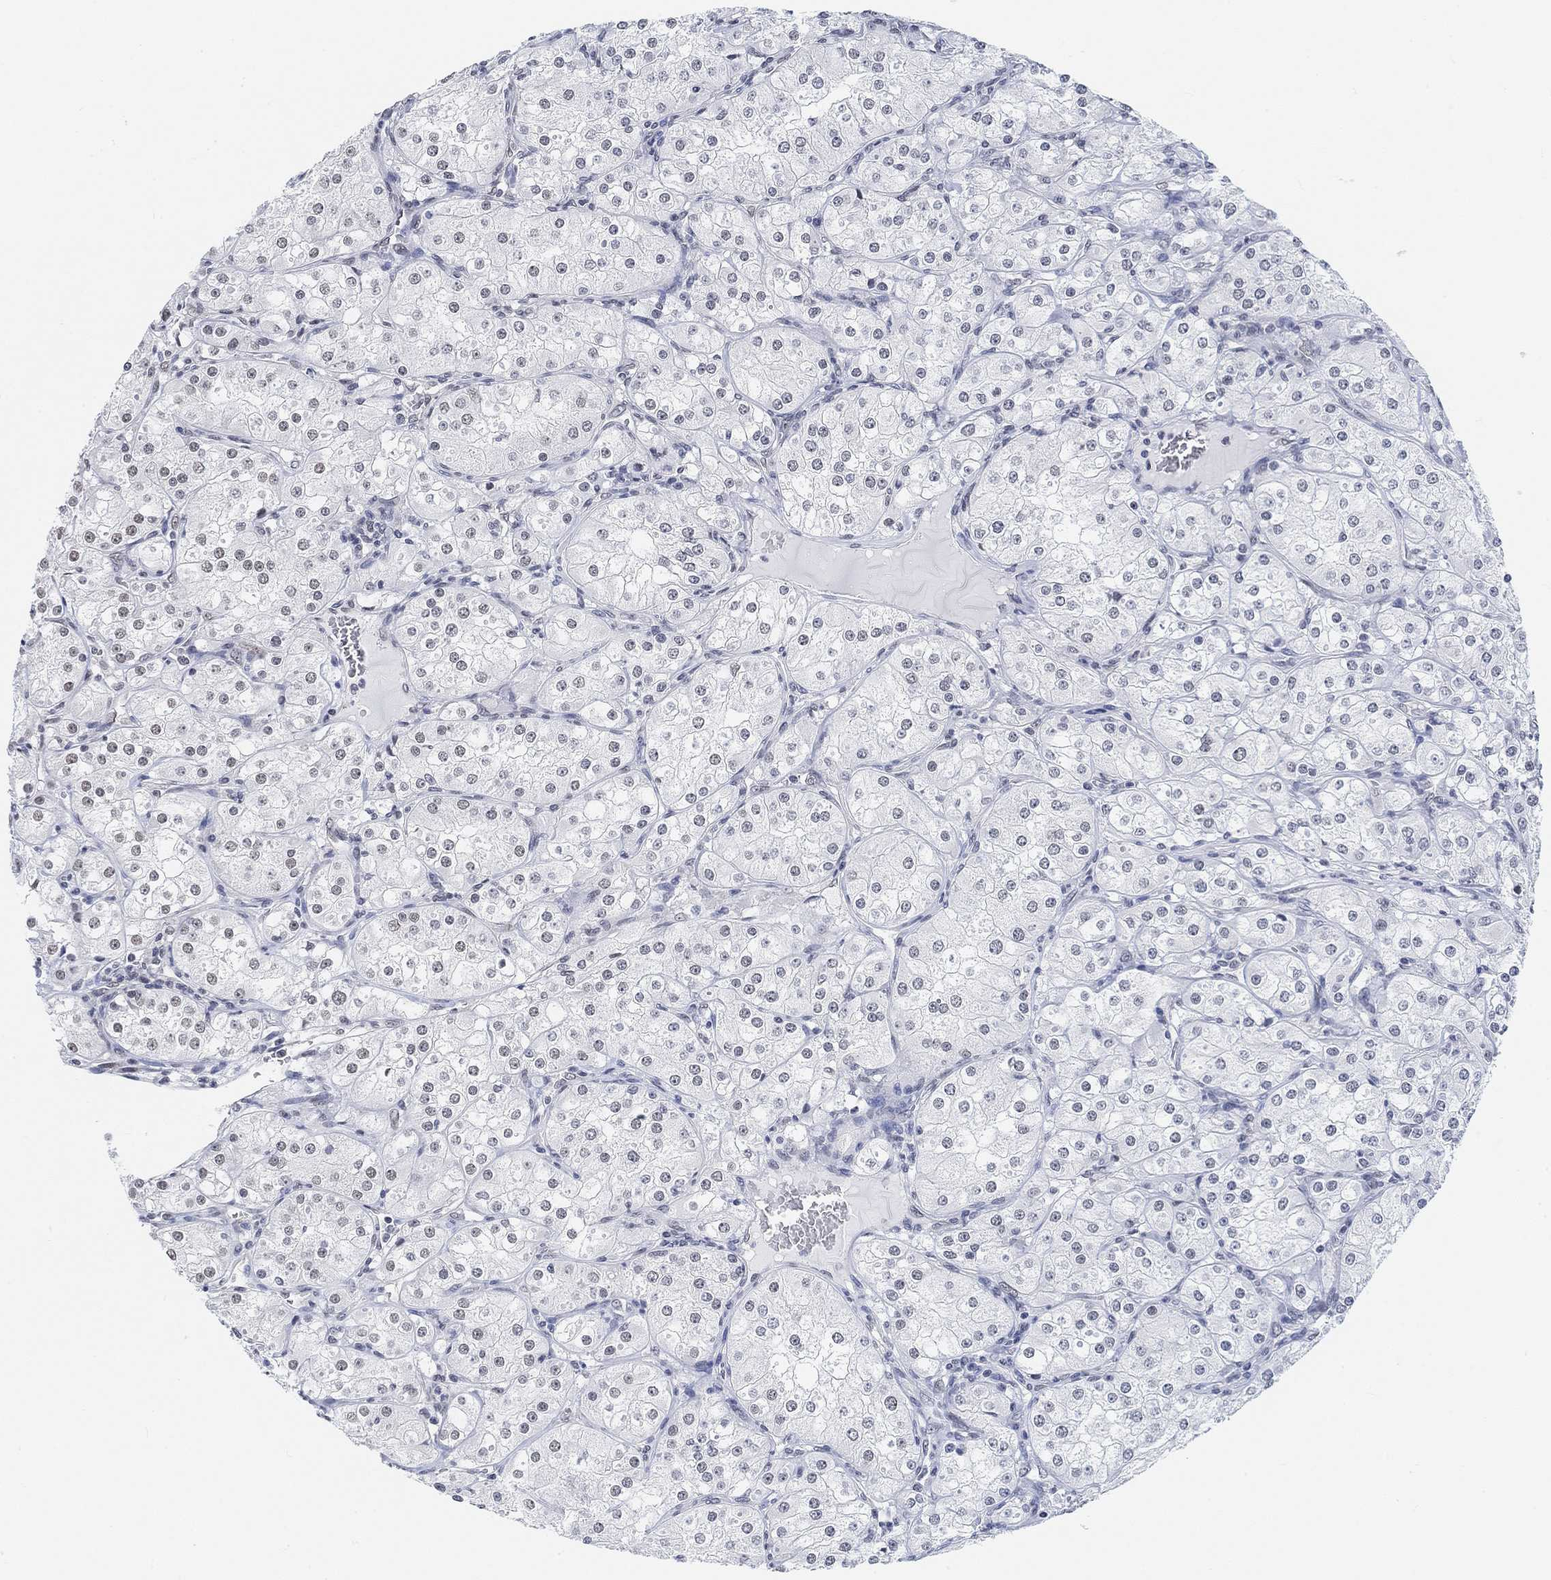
{"staining": {"intensity": "weak", "quantity": "<25%", "location": "nuclear"}, "tissue": "renal cancer", "cell_type": "Tumor cells", "image_type": "cancer", "snomed": [{"axis": "morphology", "description": "Adenocarcinoma, NOS"}, {"axis": "topography", "description": "Kidney"}], "caption": "IHC of adenocarcinoma (renal) reveals no staining in tumor cells.", "gene": "PURG", "patient": {"sex": "male", "age": 77}}